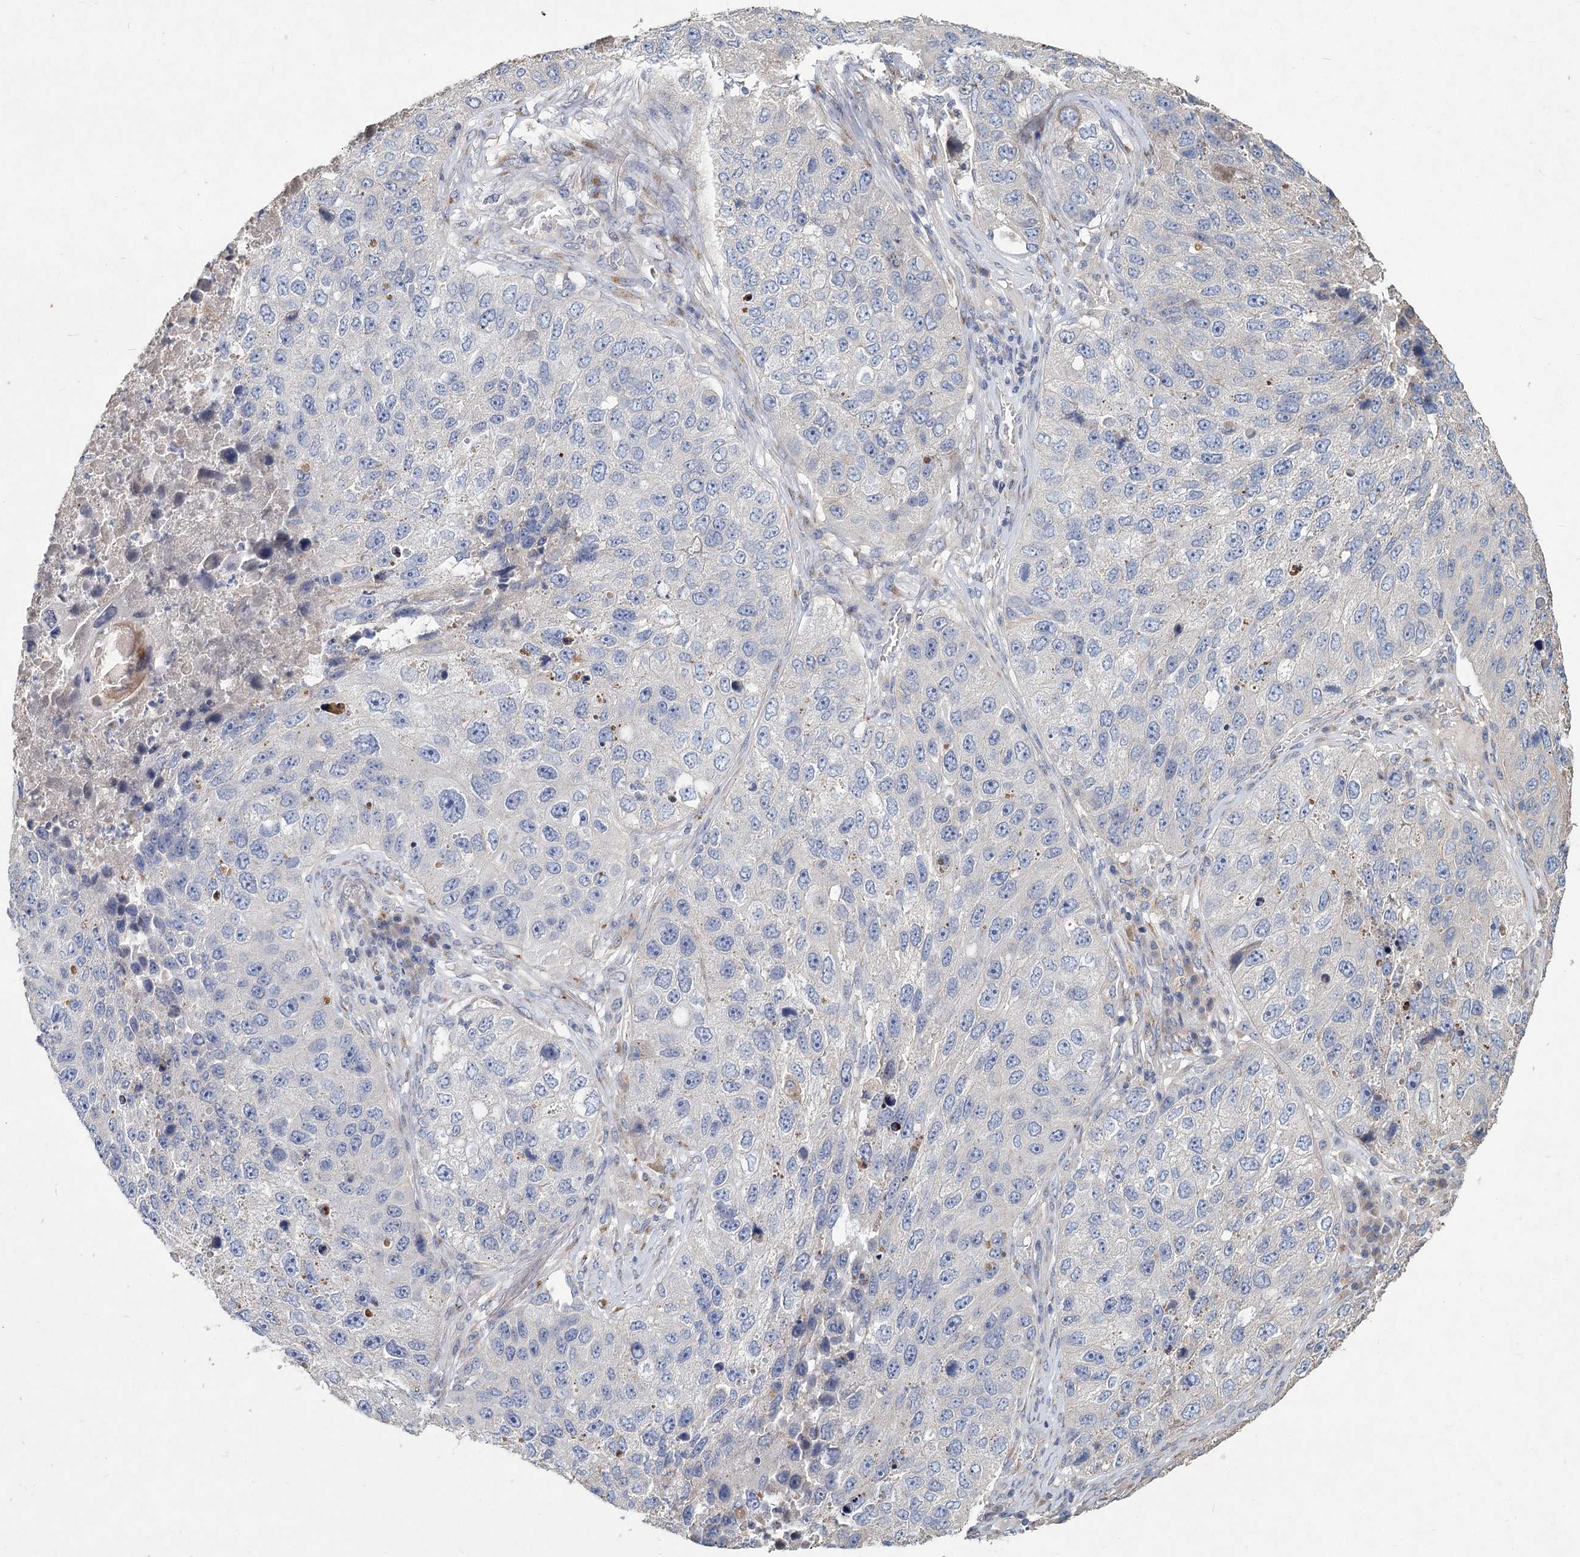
{"staining": {"intensity": "negative", "quantity": "none", "location": "none"}, "tissue": "lung cancer", "cell_type": "Tumor cells", "image_type": "cancer", "snomed": [{"axis": "morphology", "description": "Squamous cell carcinoma, NOS"}, {"axis": "topography", "description": "Lung"}], "caption": "IHC histopathology image of human lung cancer stained for a protein (brown), which demonstrates no staining in tumor cells. Brightfield microscopy of IHC stained with DAB (3,3'-diaminobenzidine) (brown) and hematoxylin (blue), captured at high magnification.", "gene": "HES2", "patient": {"sex": "male", "age": 61}}